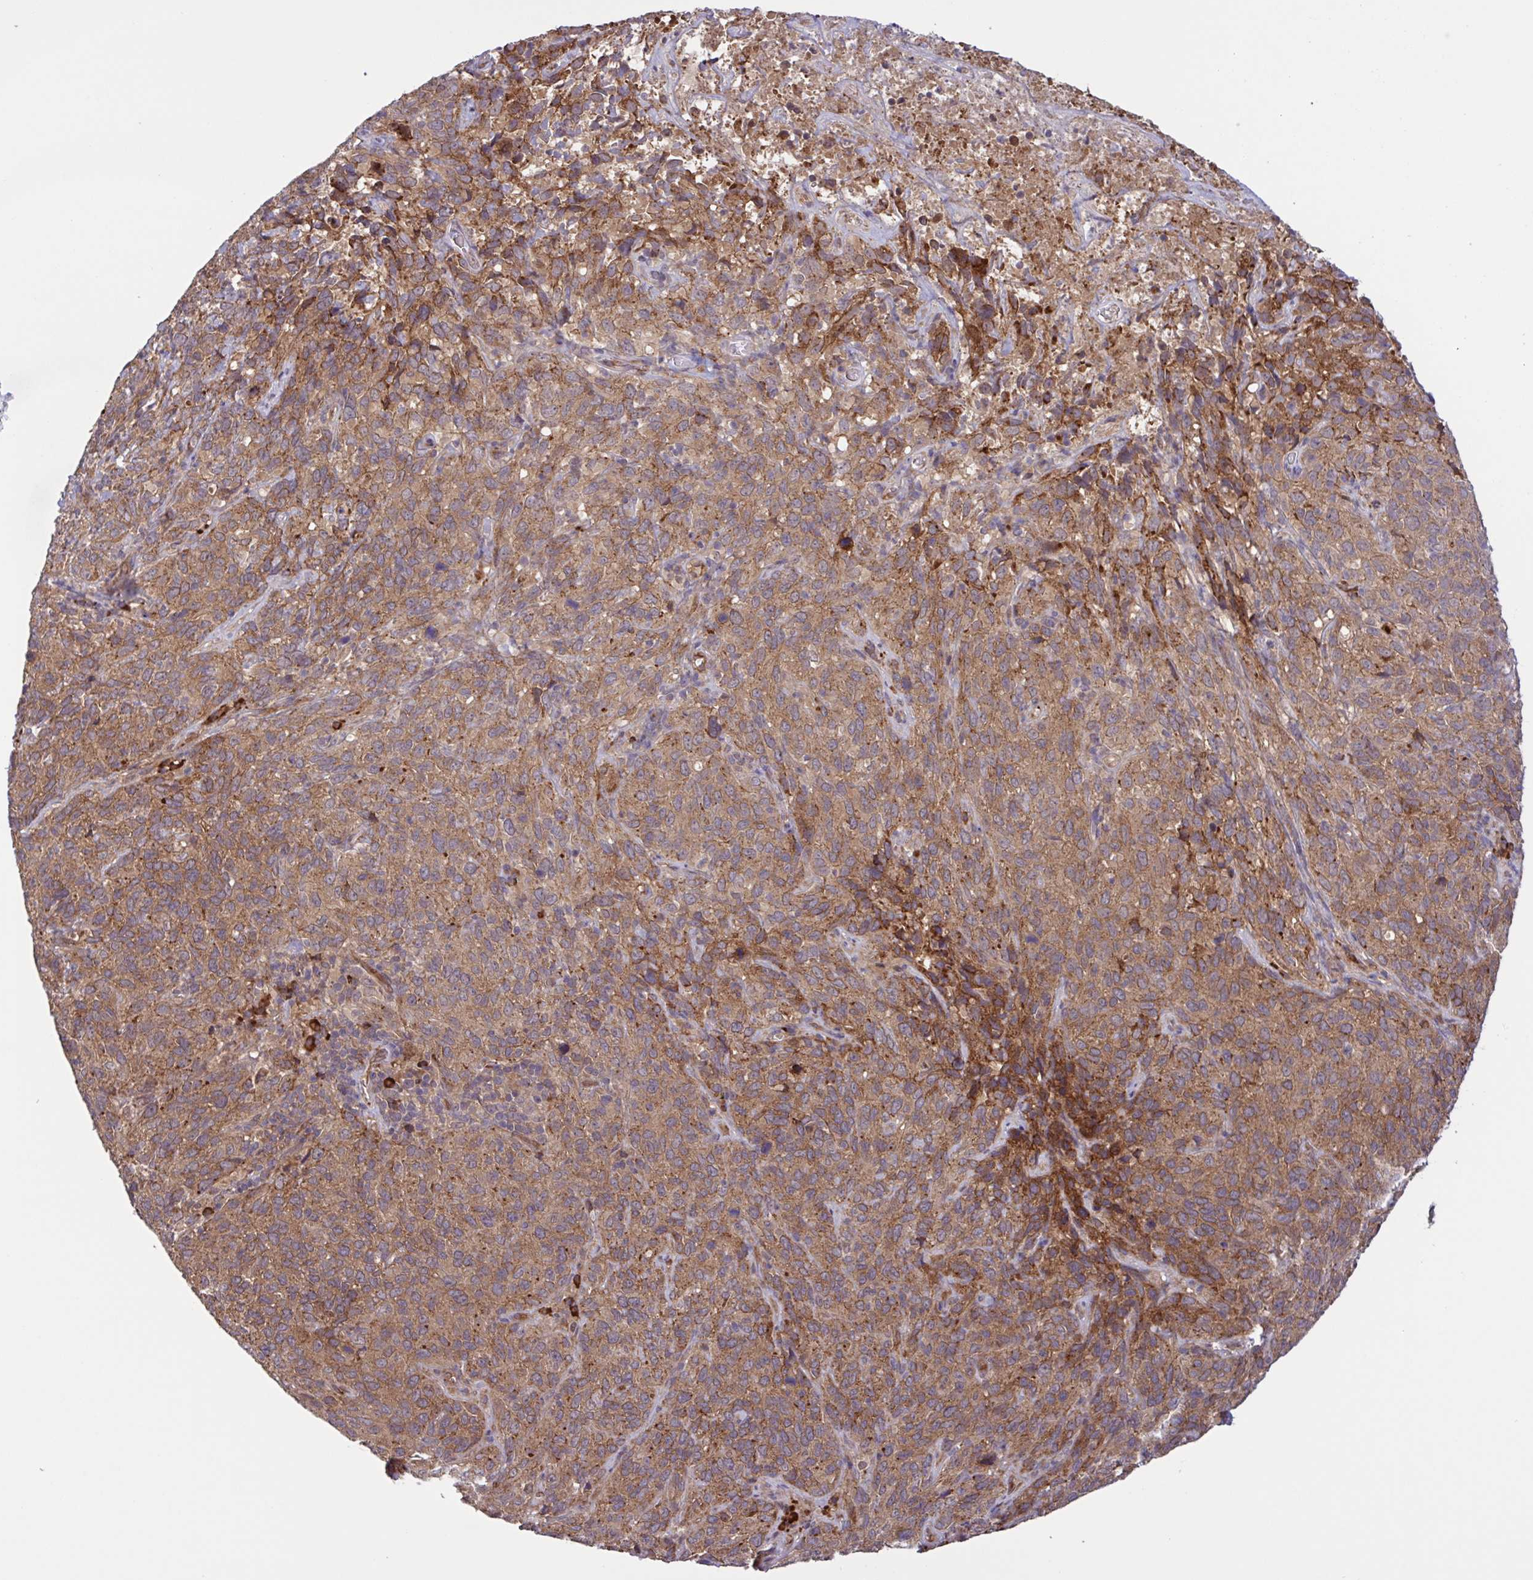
{"staining": {"intensity": "moderate", "quantity": ">75%", "location": "cytoplasmic/membranous"}, "tissue": "cervical cancer", "cell_type": "Tumor cells", "image_type": "cancer", "snomed": [{"axis": "morphology", "description": "Squamous cell carcinoma, NOS"}, {"axis": "topography", "description": "Cervix"}], "caption": "Protein staining displays moderate cytoplasmic/membranous staining in approximately >75% of tumor cells in cervical cancer (squamous cell carcinoma). (DAB IHC with brightfield microscopy, high magnification).", "gene": "INTS10", "patient": {"sex": "female", "age": 51}}